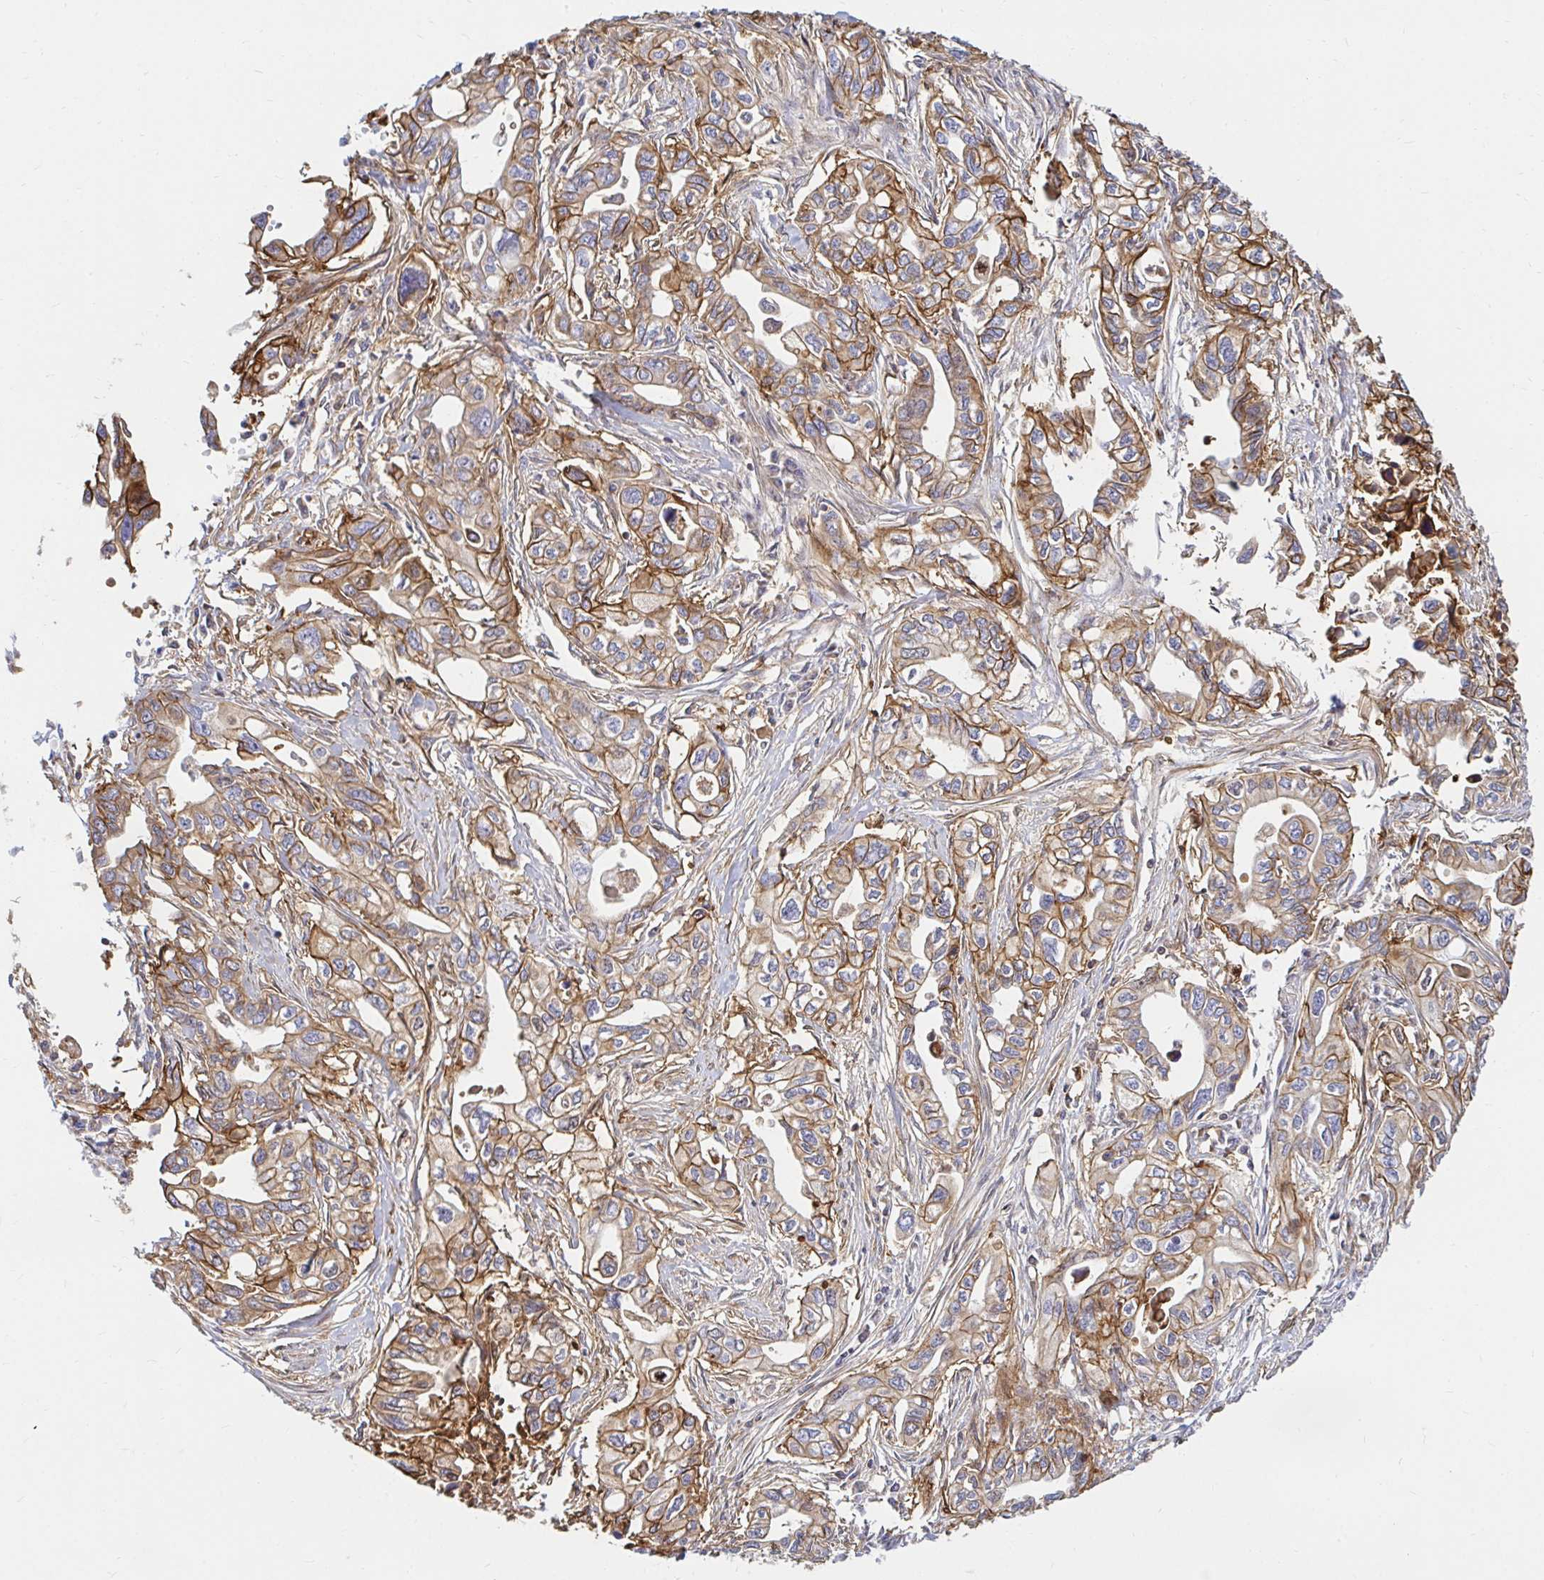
{"staining": {"intensity": "moderate", "quantity": ">75%", "location": "cytoplasmic/membranous"}, "tissue": "pancreatic cancer", "cell_type": "Tumor cells", "image_type": "cancer", "snomed": [{"axis": "morphology", "description": "Adenocarcinoma, NOS"}, {"axis": "topography", "description": "Pancreas"}], "caption": "Moderate cytoplasmic/membranous expression for a protein is seen in about >75% of tumor cells of pancreatic cancer (adenocarcinoma) using IHC.", "gene": "ITGA2", "patient": {"sex": "male", "age": 68}}